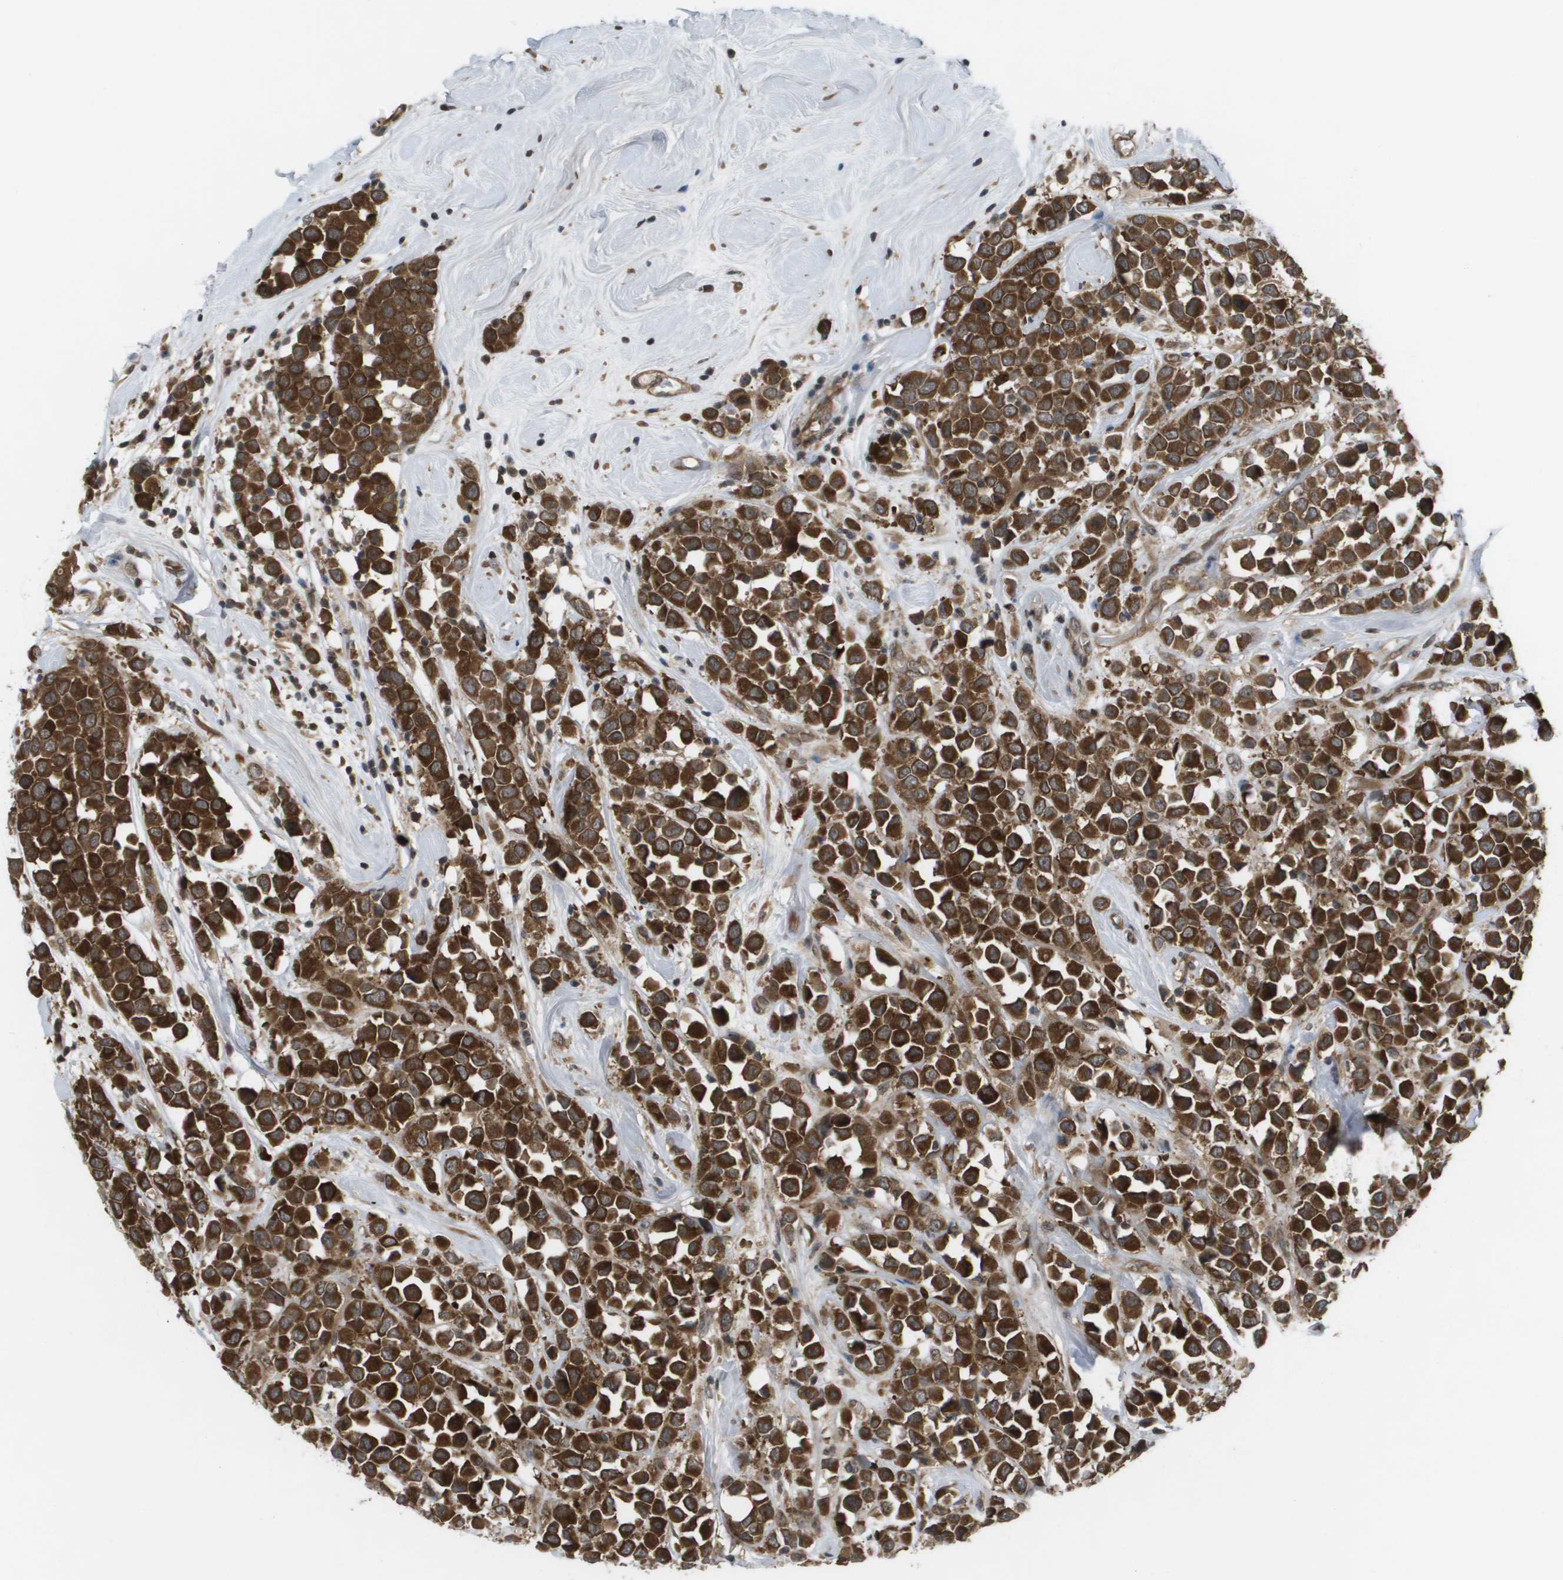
{"staining": {"intensity": "strong", "quantity": ">75%", "location": "cytoplasmic/membranous"}, "tissue": "breast cancer", "cell_type": "Tumor cells", "image_type": "cancer", "snomed": [{"axis": "morphology", "description": "Duct carcinoma"}, {"axis": "topography", "description": "Breast"}], "caption": "High-magnification brightfield microscopy of intraductal carcinoma (breast) stained with DAB (brown) and counterstained with hematoxylin (blue). tumor cells exhibit strong cytoplasmic/membranous expression is present in approximately>75% of cells. (DAB IHC, brown staining for protein, blue staining for nuclei).", "gene": "CTPS2", "patient": {"sex": "female", "age": 61}}